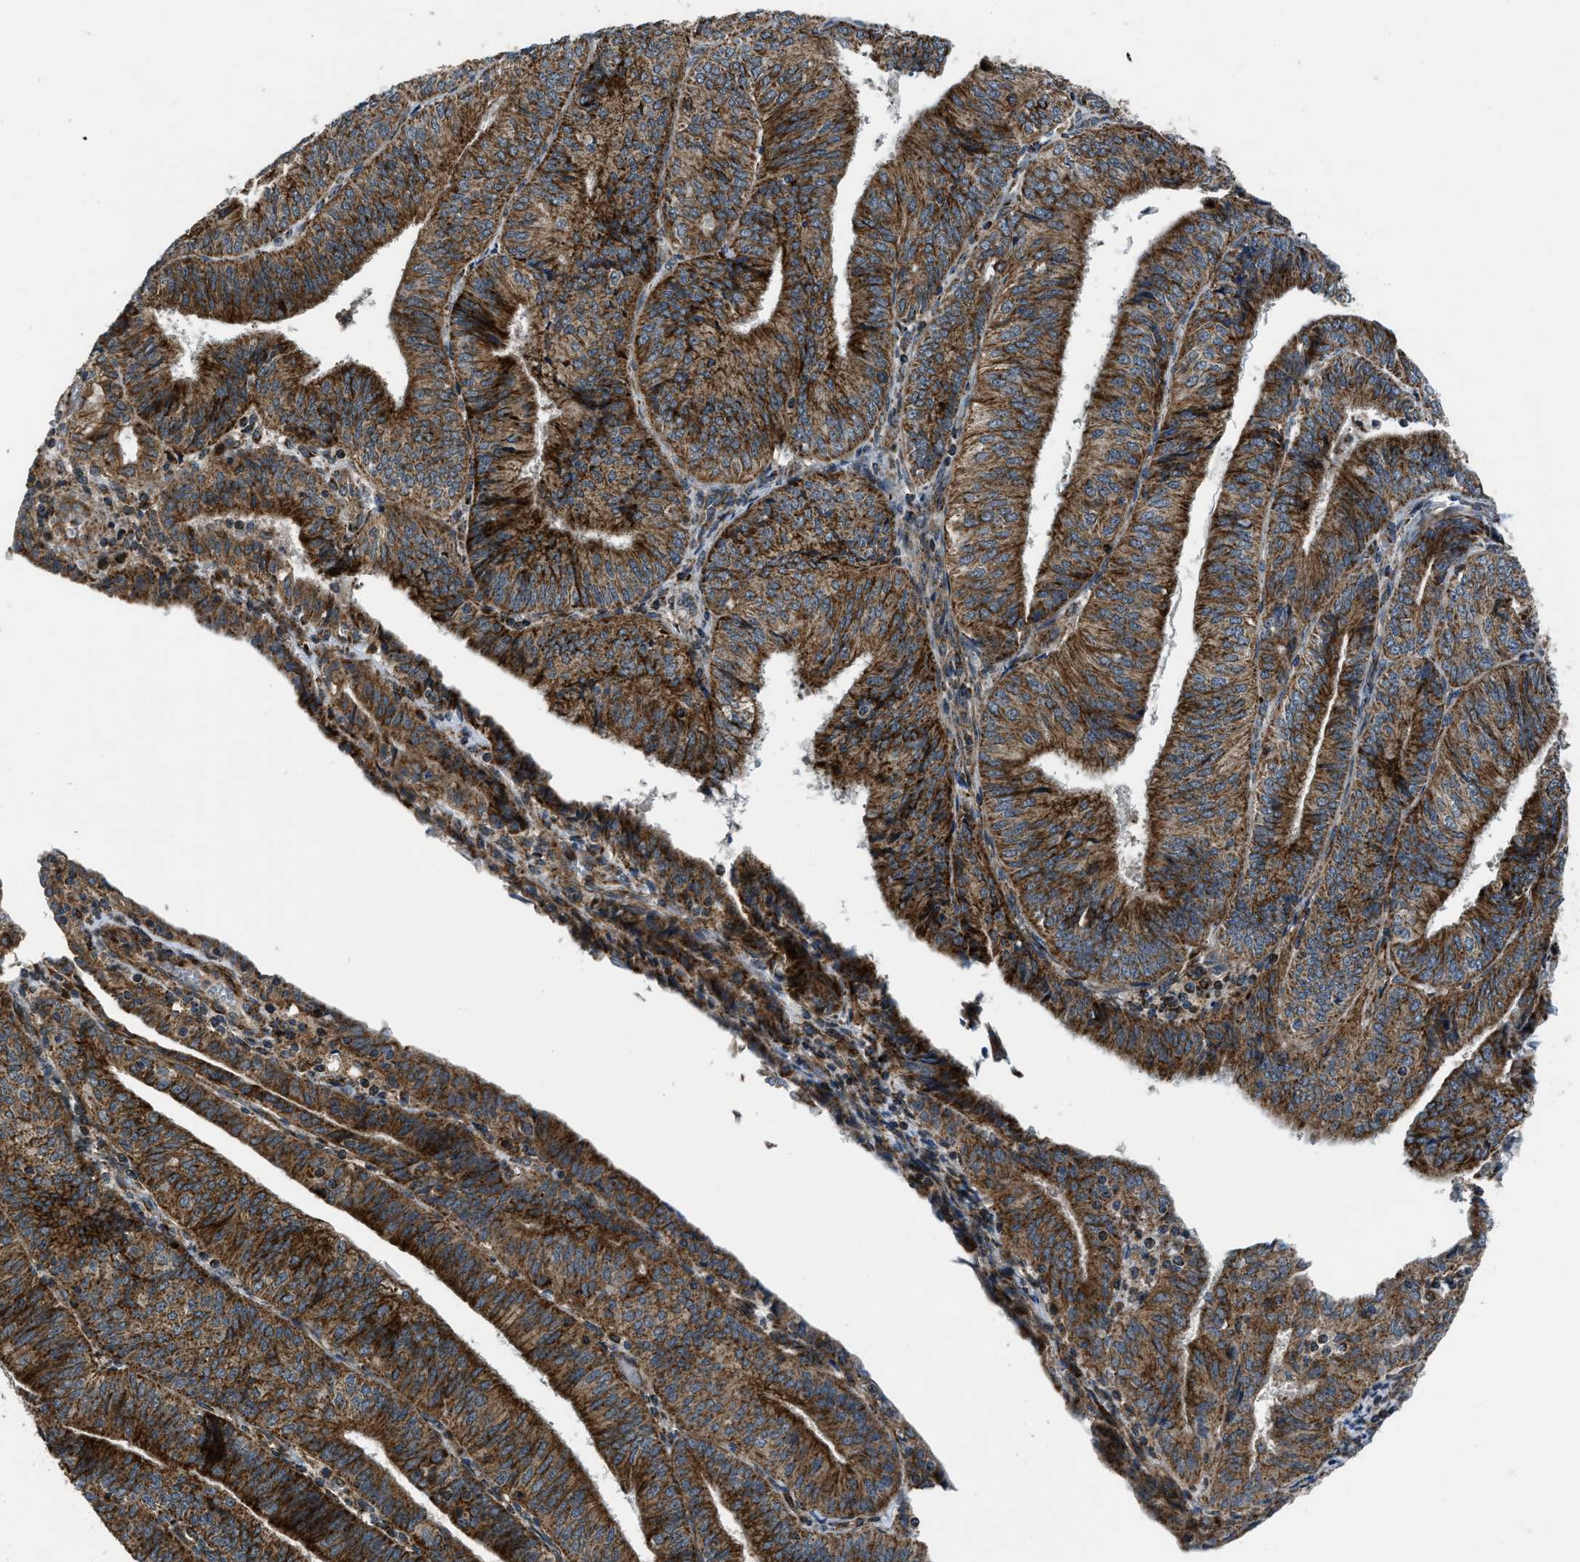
{"staining": {"intensity": "strong", "quantity": ">75%", "location": "cytoplasmic/membranous"}, "tissue": "endometrial cancer", "cell_type": "Tumor cells", "image_type": "cancer", "snomed": [{"axis": "morphology", "description": "Adenocarcinoma, NOS"}, {"axis": "topography", "description": "Endometrium"}], "caption": "Immunohistochemical staining of adenocarcinoma (endometrial) shows high levels of strong cytoplasmic/membranous expression in about >75% of tumor cells.", "gene": "GSDME", "patient": {"sex": "female", "age": 58}}